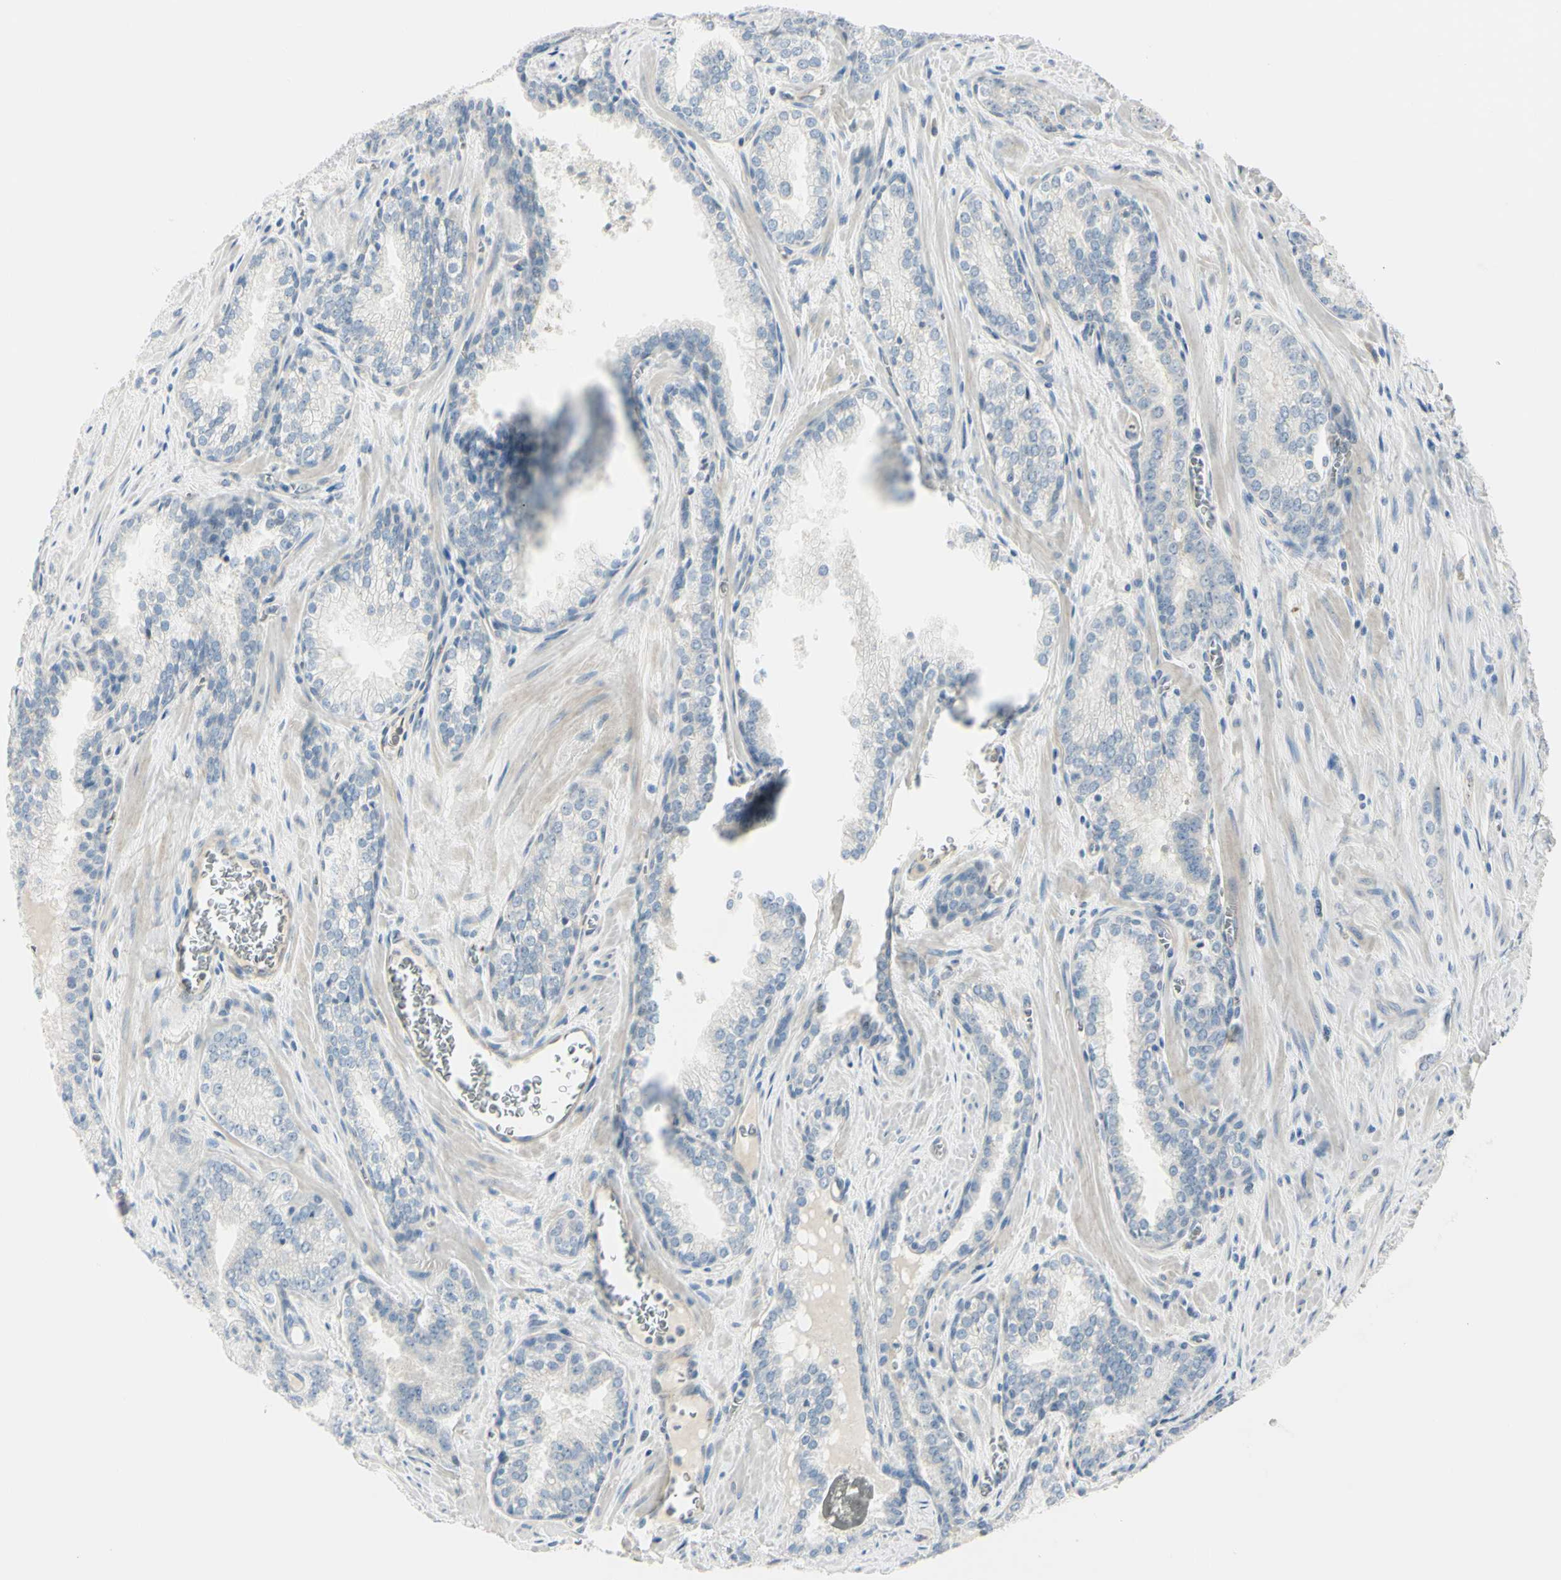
{"staining": {"intensity": "negative", "quantity": "none", "location": "none"}, "tissue": "prostate cancer", "cell_type": "Tumor cells", "image_type": "cancer", "snomed": [{"axis": "morphology", "description": "Adenocarcinoma, Low grade"}, {"axis": "topography", "description": "Prostate"}], "caption": "High magnification brightfield microscopy of low-grade adenocarcinoma (prostate) stained with DAB (3,3'-diaminobenzidine) (brown) and counterstained with hematoxylin (blue): tumor cells show no significant positivity.", "gene": "ASB9", "patient": {"sex": "male", "age": 60}}